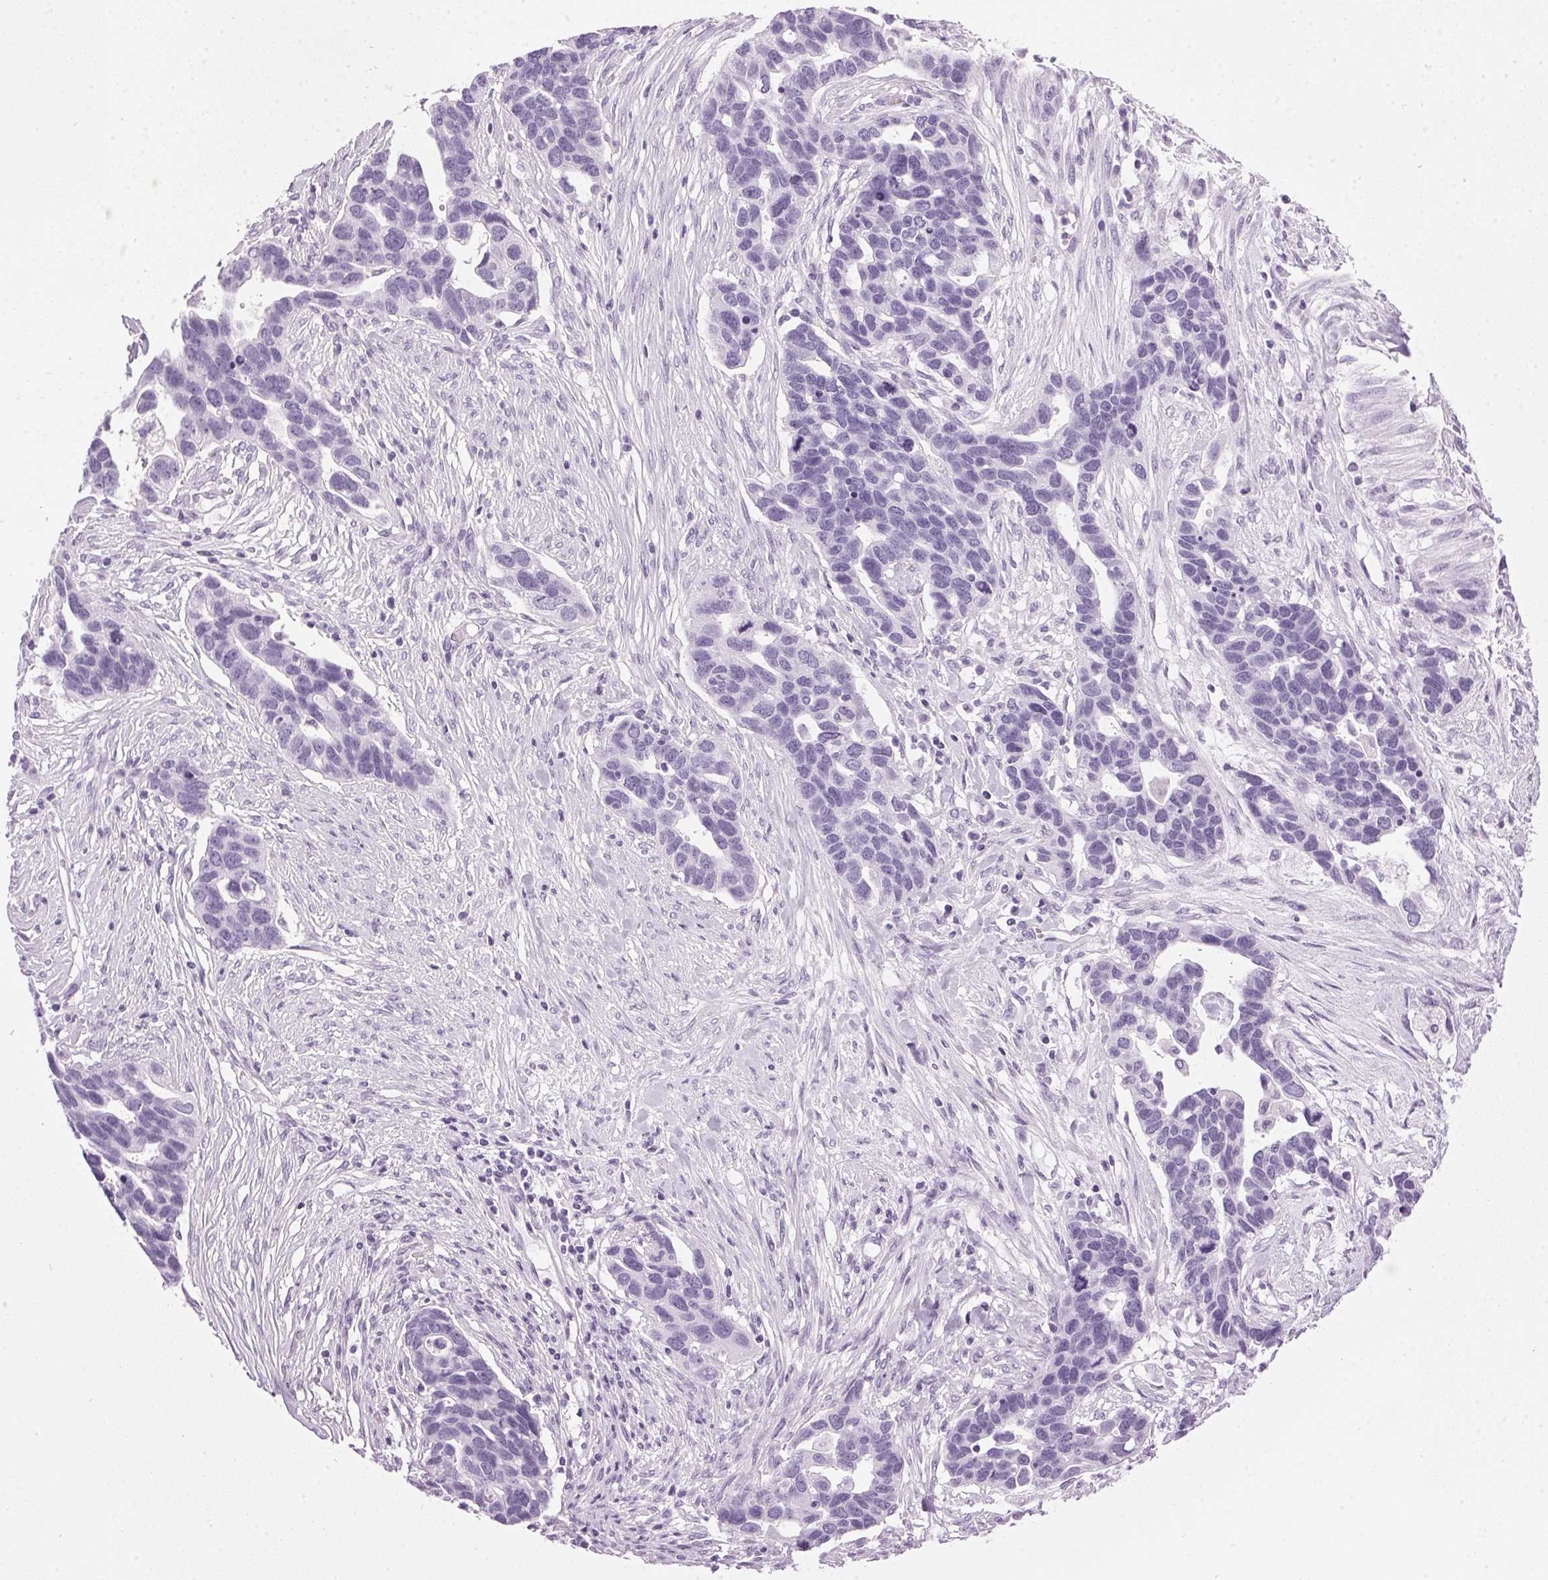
{"staining": {"intensity": "negative", "quantity": "none", "location": "none"}, "tissue": "ovarian cancer", "cell_type": "Tumor cells", "image_type": "cancer", "snomed": [{"axis": "morphology", "description": "Cystadenocarcinoma, serous, NOS"}, {"axis": "topography", "description": "Ovary"}], "caption": "DAB (3,3'-diaminobenzidine) immunohistochemical staining of ovarian cancer (serous cystadenocarcinoma) exhibits no significant positivity in tumor cells.", "gene": "SP7", "patient": {"sex": "female", "age": 54}}